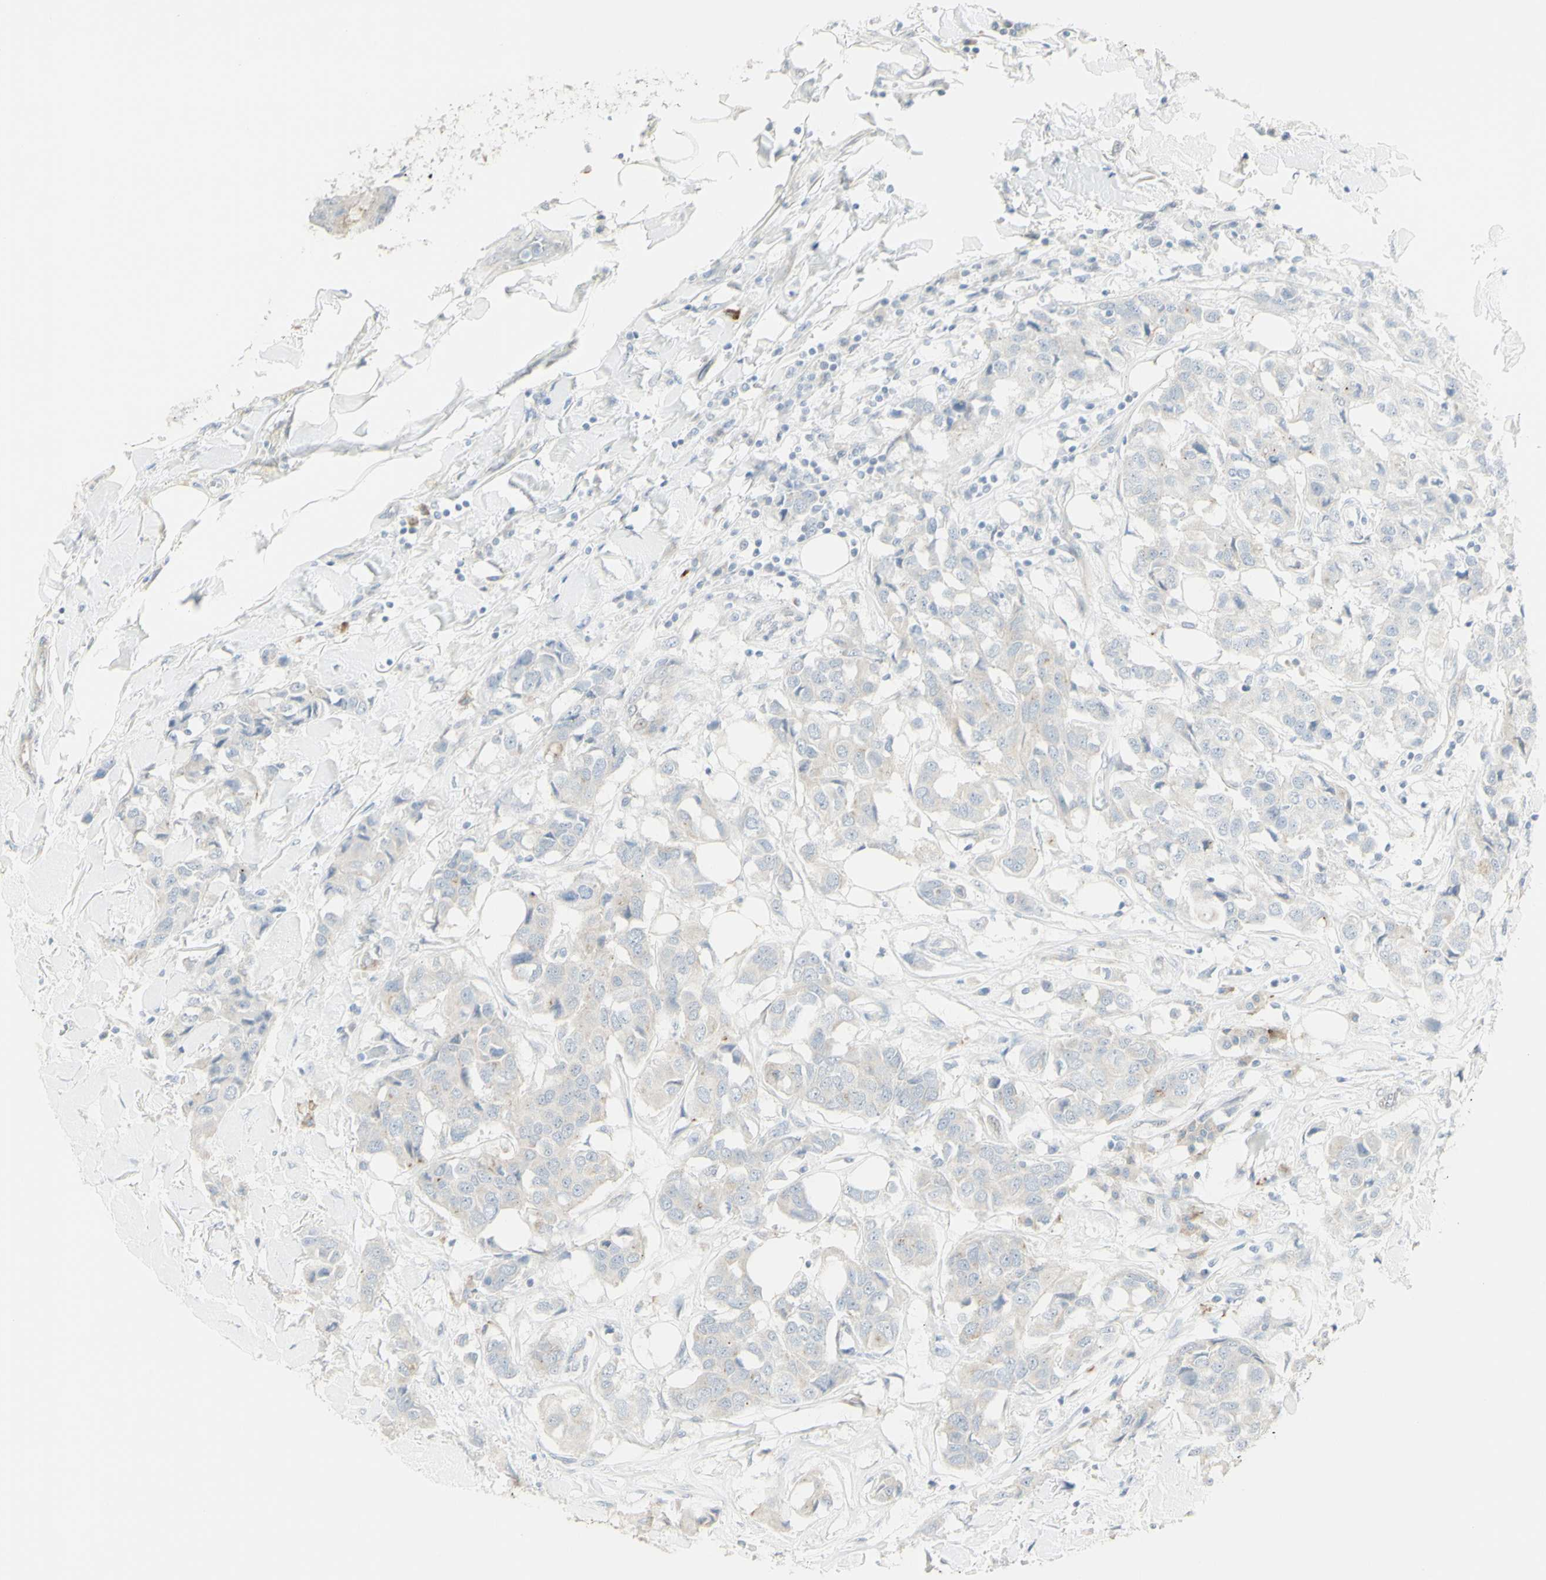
{"staining": {"intensity": "negative", "quantity": "none", "location": "none"}, "tissue": "breast cancer", "cell_type": "Tumor cells", "image_type": "cancer", "snomed": [{"axis": "morphology", "description": "Duct carcinoma"}, {"axis": "topography", "description": "Breast"}], "caption": "IHC photomicrograph of neoplastic tissue: breast invasive ductal carcinoma stained with DAB exhibits no significant protein staining in tumor cells.", "gene": "NDST4", "patient": {"sex": "female", "age": 80}}